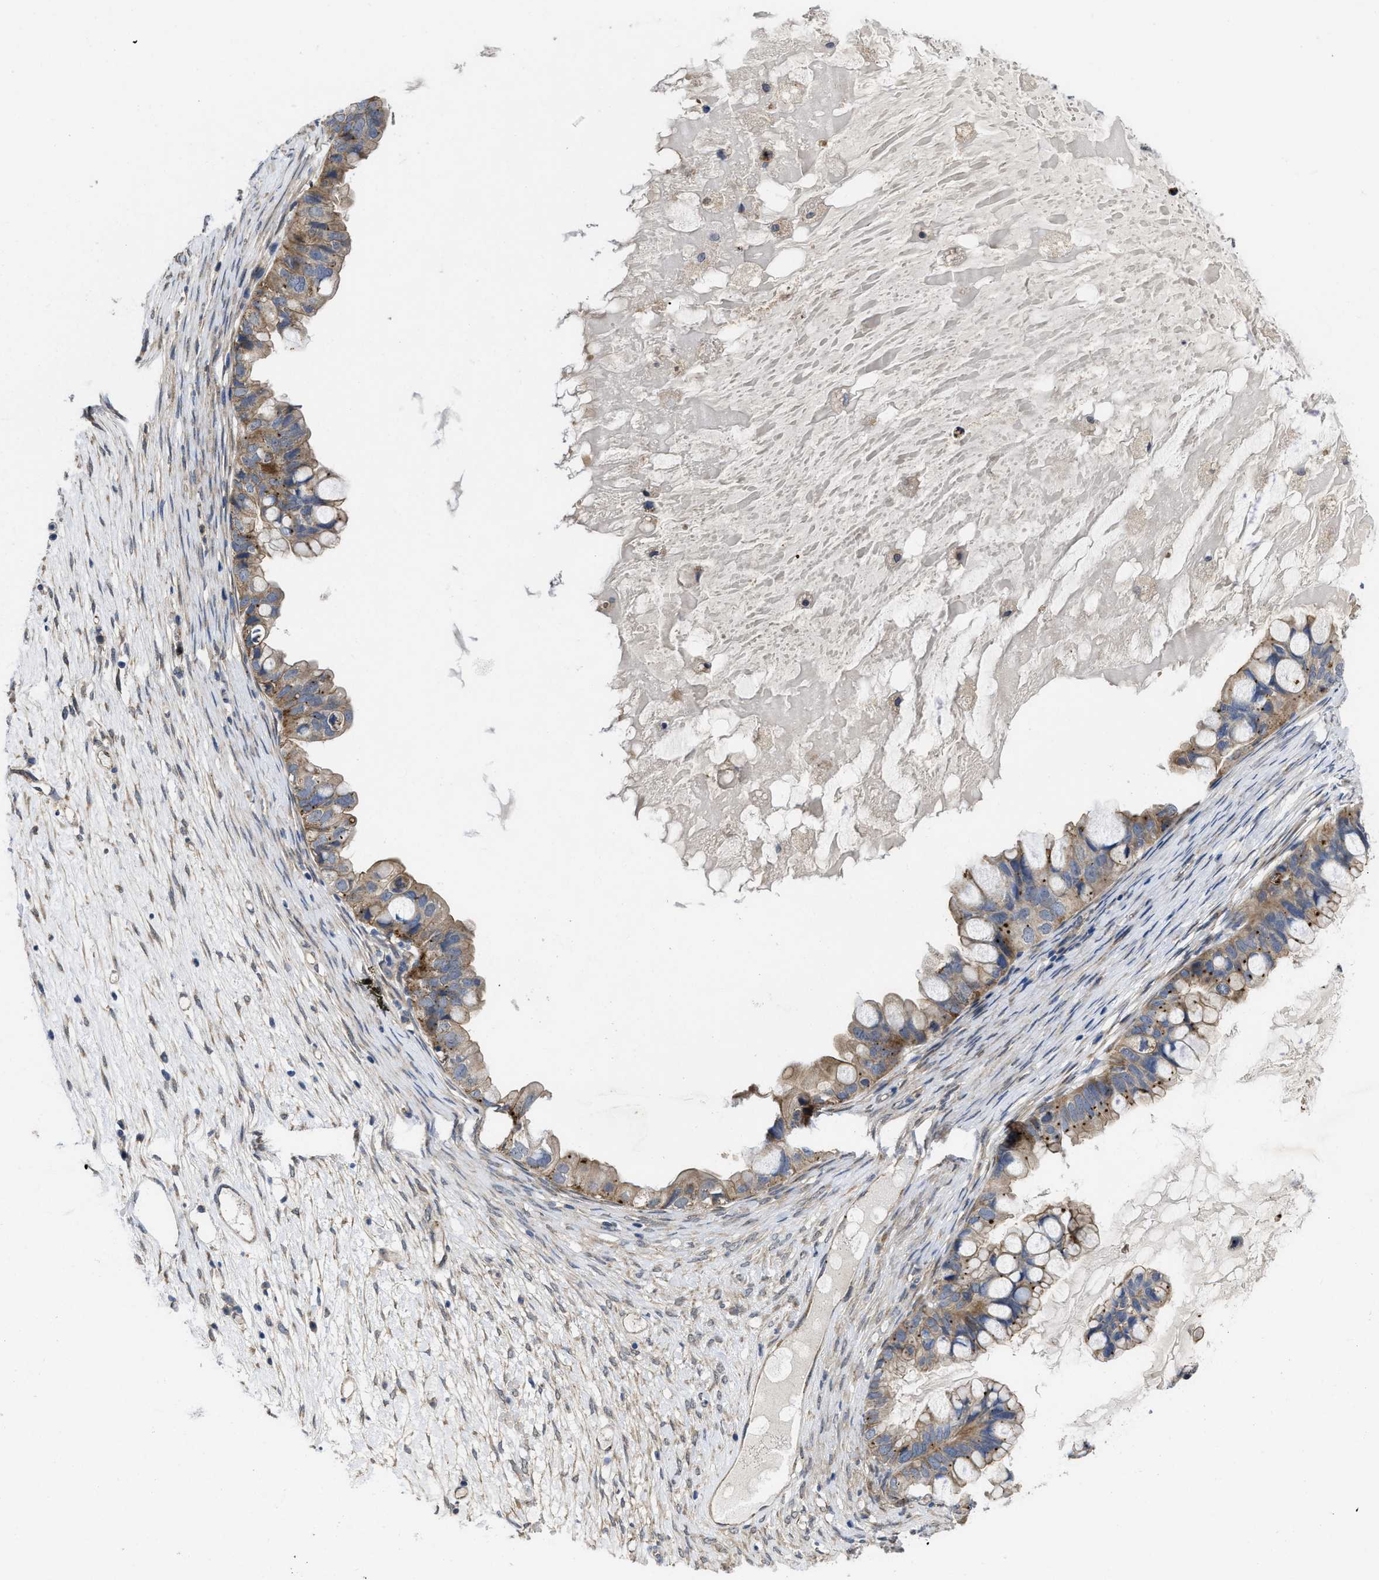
{"staining": {"intensity": "moderate", "quantity": ">75%", "location": "cytoplasmic/membranous"}, "tissue": "ovarian cancer", "cell_type": "Tumor cells", "image_type": "cancer", "snomed": [{"axis": "morphology", "description": "Cystadenocarcinoma, mucinous, NOS"}, {"axis": "topography", "description": "Ovary"}], "caption": "The micrograph reveals a brown stain indicating the presence of a protein in the cytoplasmic/membranous of tumor cells in ovarian cancer.", "gene": "PKD2", "patient": {"sex": "female", "age": 80}}